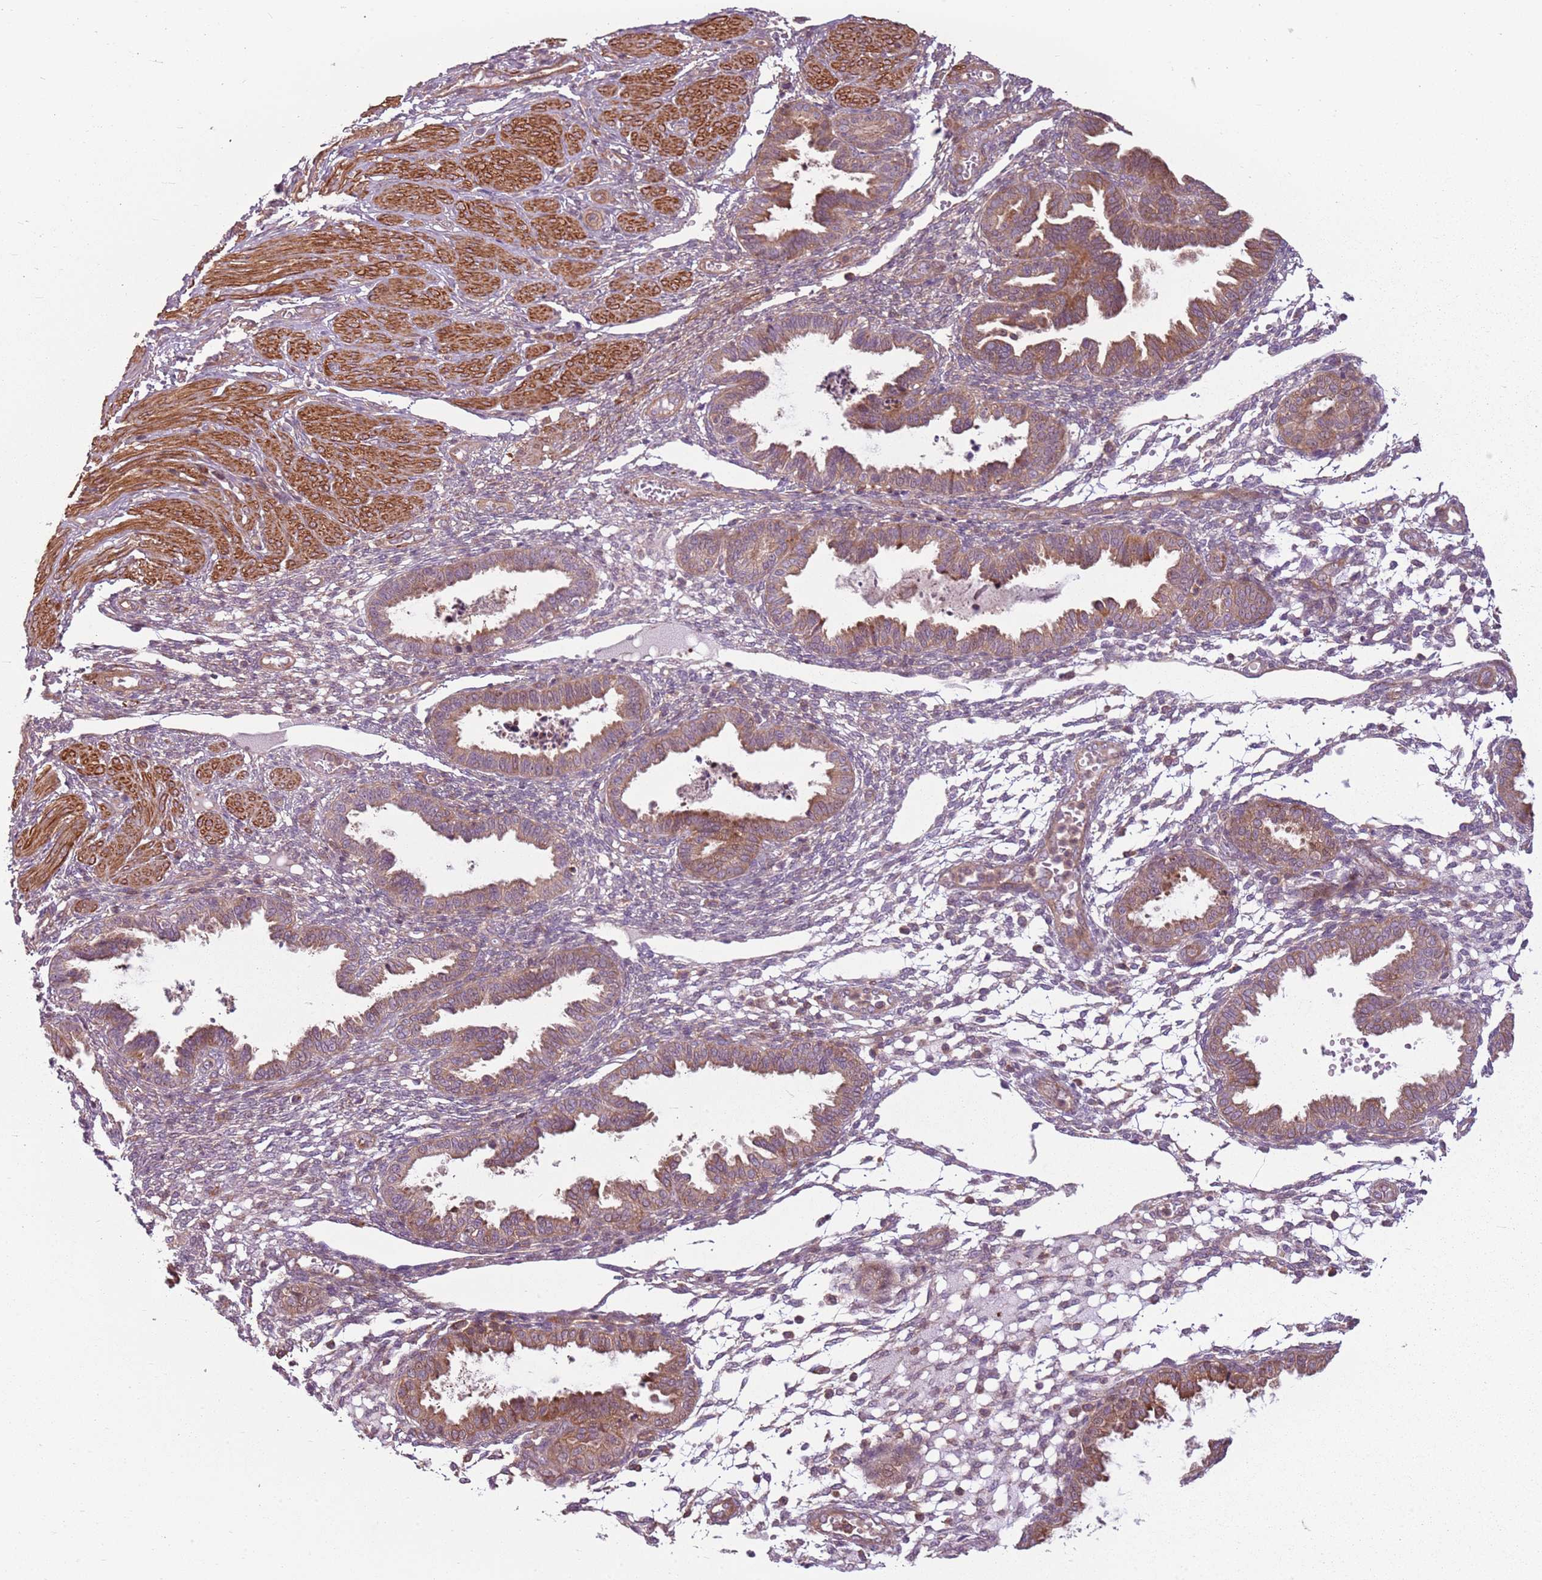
{"staining": {"intensity": "weak", "quantity": "<25%", "location": "cytoplasmic/membranous"}, "tissue": "endometrium", "cell_type": "Cells in endometrial stroma", "image_type": "normal", "snomed": [{"axis": "morphology", "description": "Normal tissue, NOS"}, {"axis": "topography", "description": "Endometrium"}], "caption": "IHC image of normal human endometrium stained for a protein (brown), which shows no expression in cells in endometrial stroma.", "gene": "RPL21", "patient": {"sex": "female", "age": 33}}